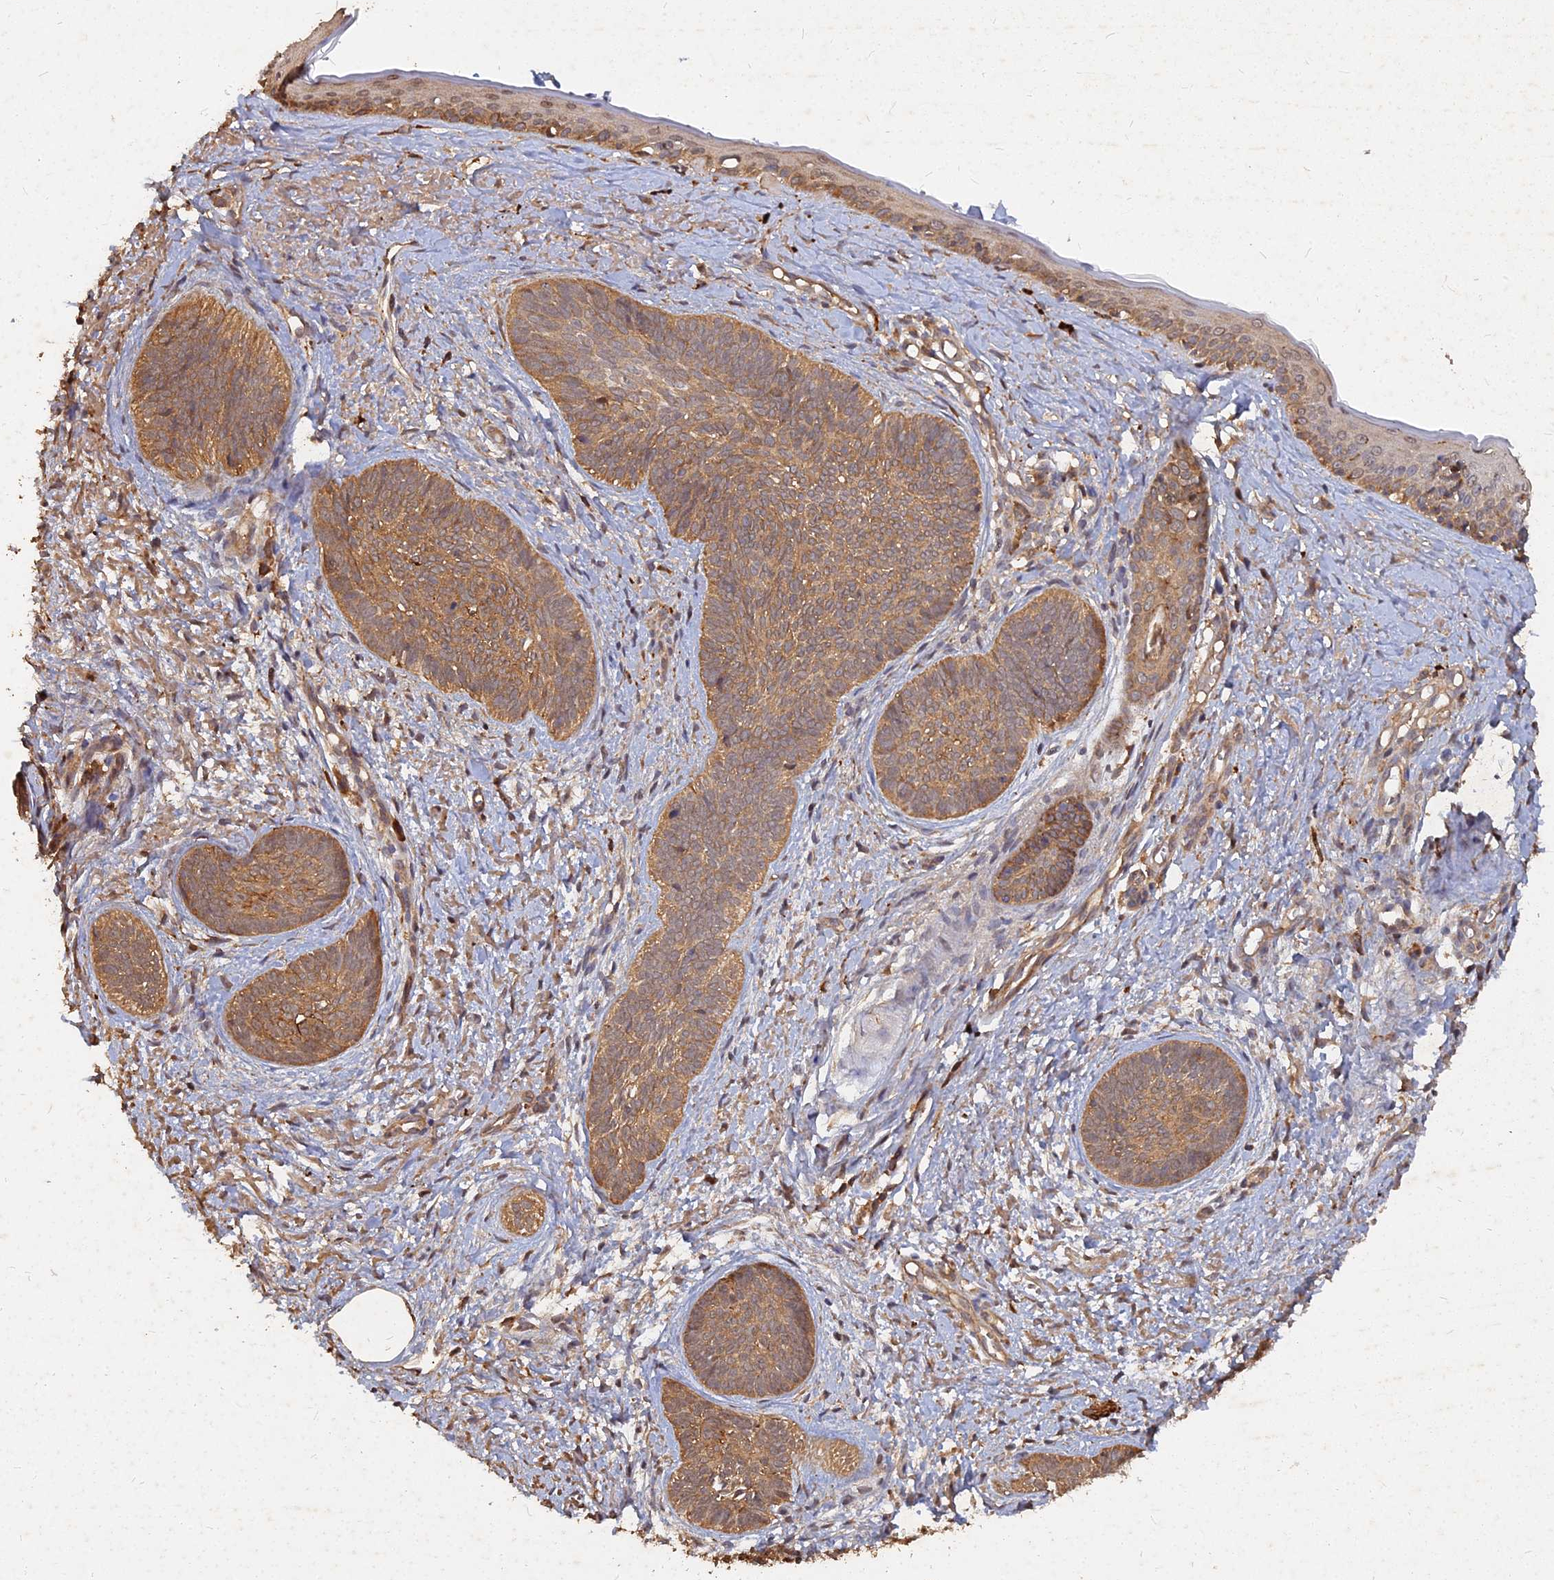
{"staining": {"intensity": "moderate", "quantity": ">75%", "location": "cytoplasmic/membranous"}, "tissue": "skin cancer", "cell_type": "Tumor cells", "image_type": "cancer", "snomed": [{"axis": "morphology", "description": "Basal cell carcinoma"}, {"axis": "topography", "description": "Skin"}], "caption": "Immunohistochemistry photomicrograph of neoplastic tissue: human skin cancer (basal cell carcinoma) stained using IHC displays medium levels of moderate protein expression localized specifically in the cytoplasmic/membranous of tumor cells, appearing as a cytoplasmic/membranous brown color.", "gene": "UBE2W", "patient": {"sex": "female", "age": 81}}